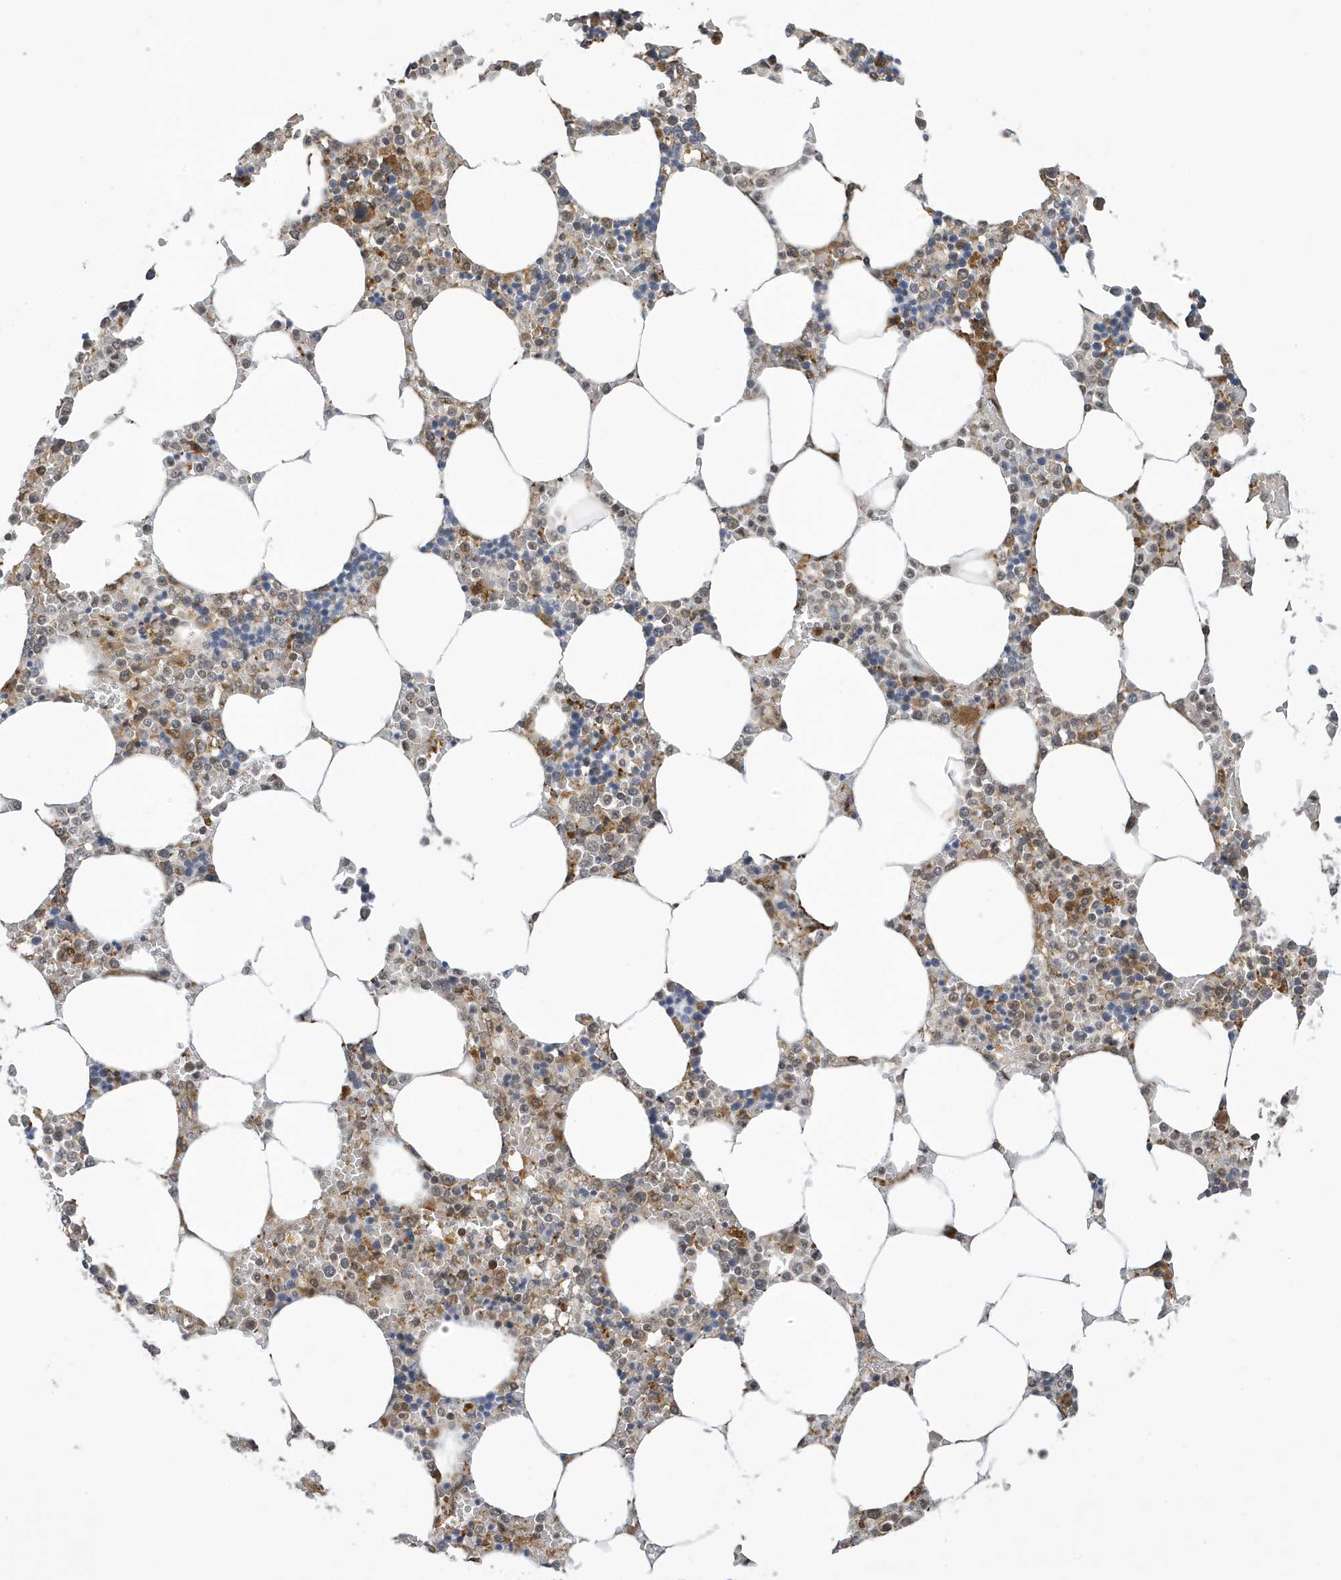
{"staining": {"intensity": "moderate", "quantity": "<25%", "location": "cytoplasmic/membranous"}, "tissue": "bone marrow", "cell_type": "Hematopoietic cells", "image_type": "normal", "snomed": [{"axis": "morphology", "description": "Normal tissue, NOS"}, {"axis": "topography", "description": "Bone marrow"}], "caption": "Benign bone marrow displays moderate cytoplasmic/membranous positivity in about <25% of hematopoietic cells.", "gene": "NCOA7", "patient": {"sex": "male", "age": 70}}